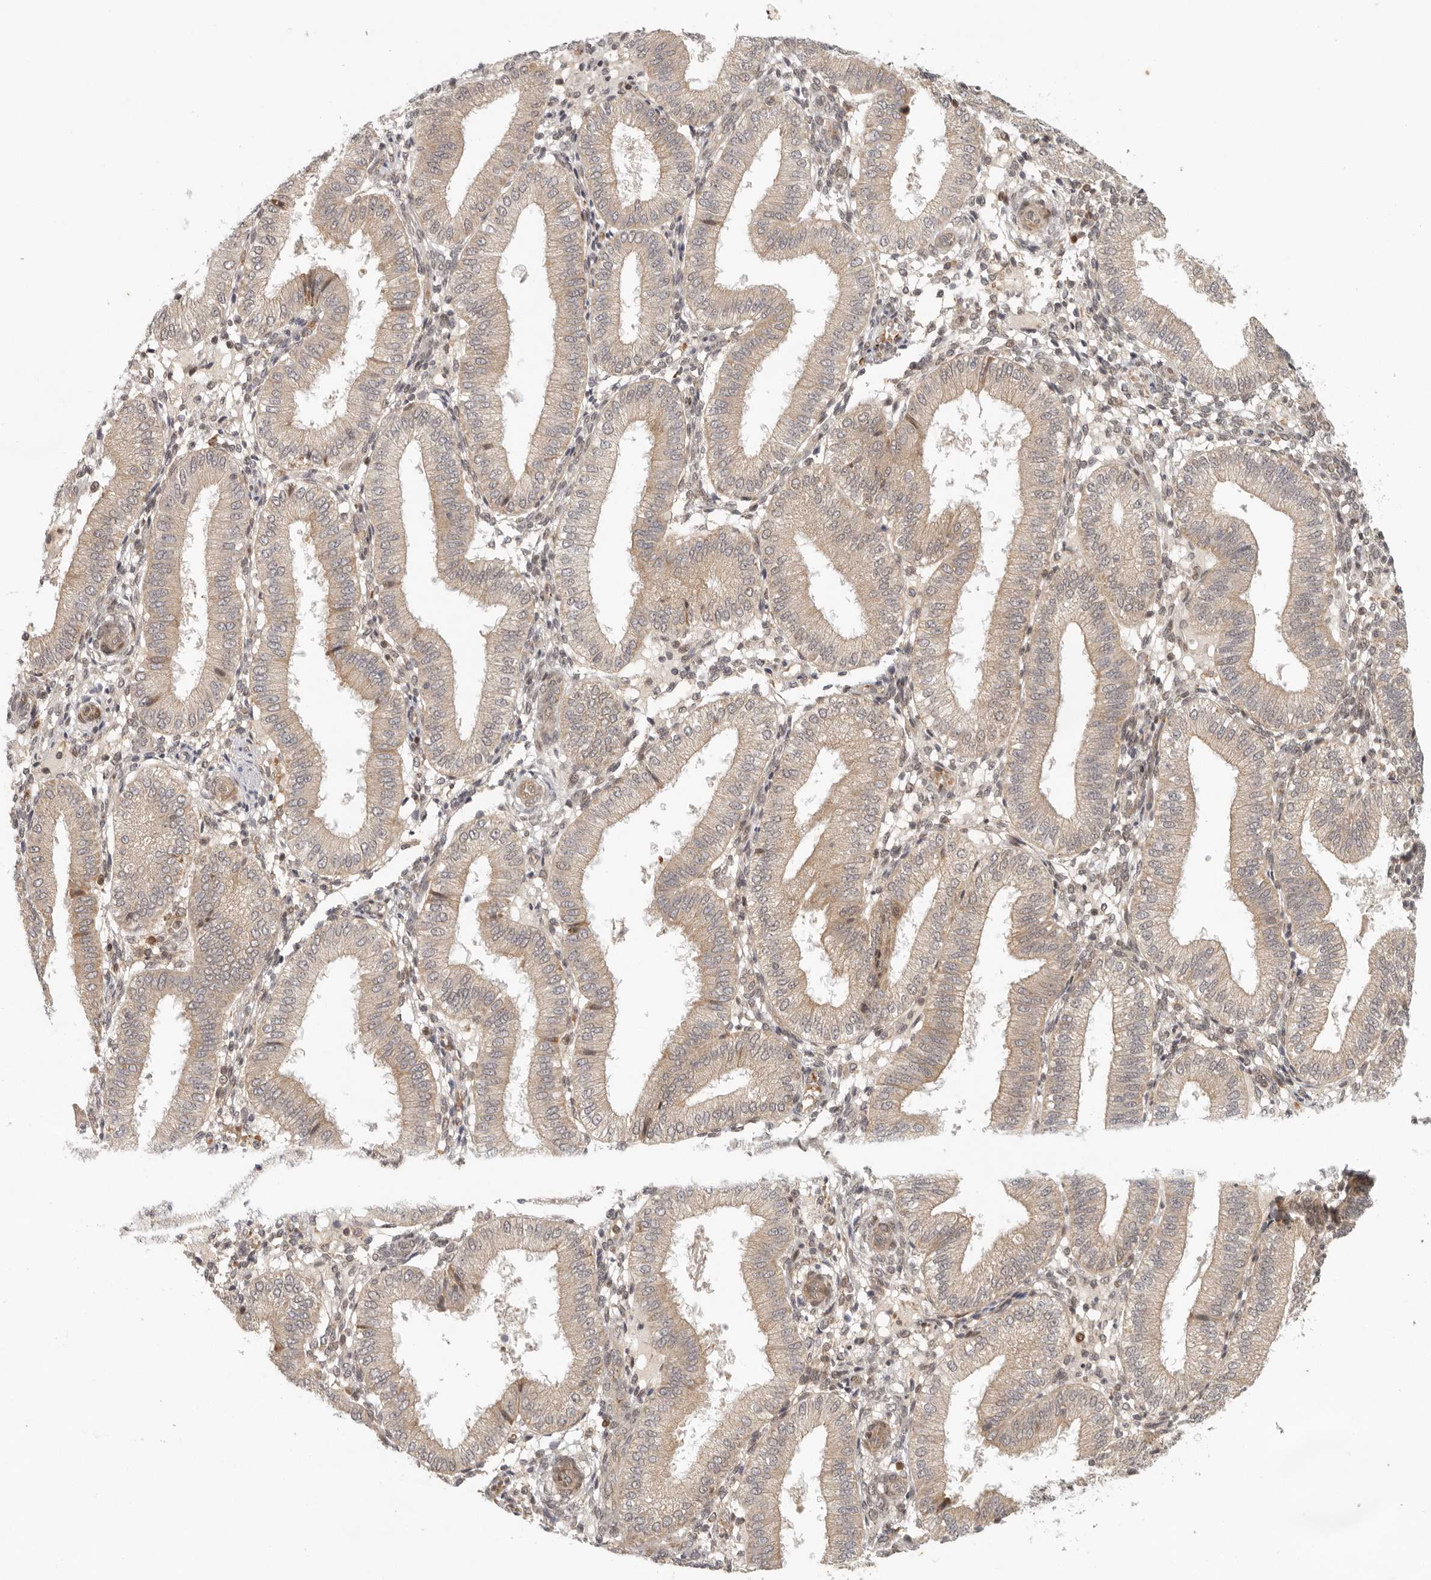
{"staining": {"intensity": "weak", "quantity": "25%-75%", "location": "cytoplasmic/membranous"}, "tissue": "endometrium", "cell_type": "Cells in endometrial stroma", "image_type": "normal", "snomed": [{"axis": "morphology", "description": "Normal tissue, NOS"}, {"axis": "topography", "description": "Endometrium"}], "caption": "DAB immunohistochemical staining of unremarkable endometrium exhibits weak cytoplasmic/membranous protein staining in about 25%-75% of cells in endometrial stroma. (IHC, brightfield microscopy, high magnification).", "gene": "AHDC1", "patient": {"sex": "female", "age": 39}}